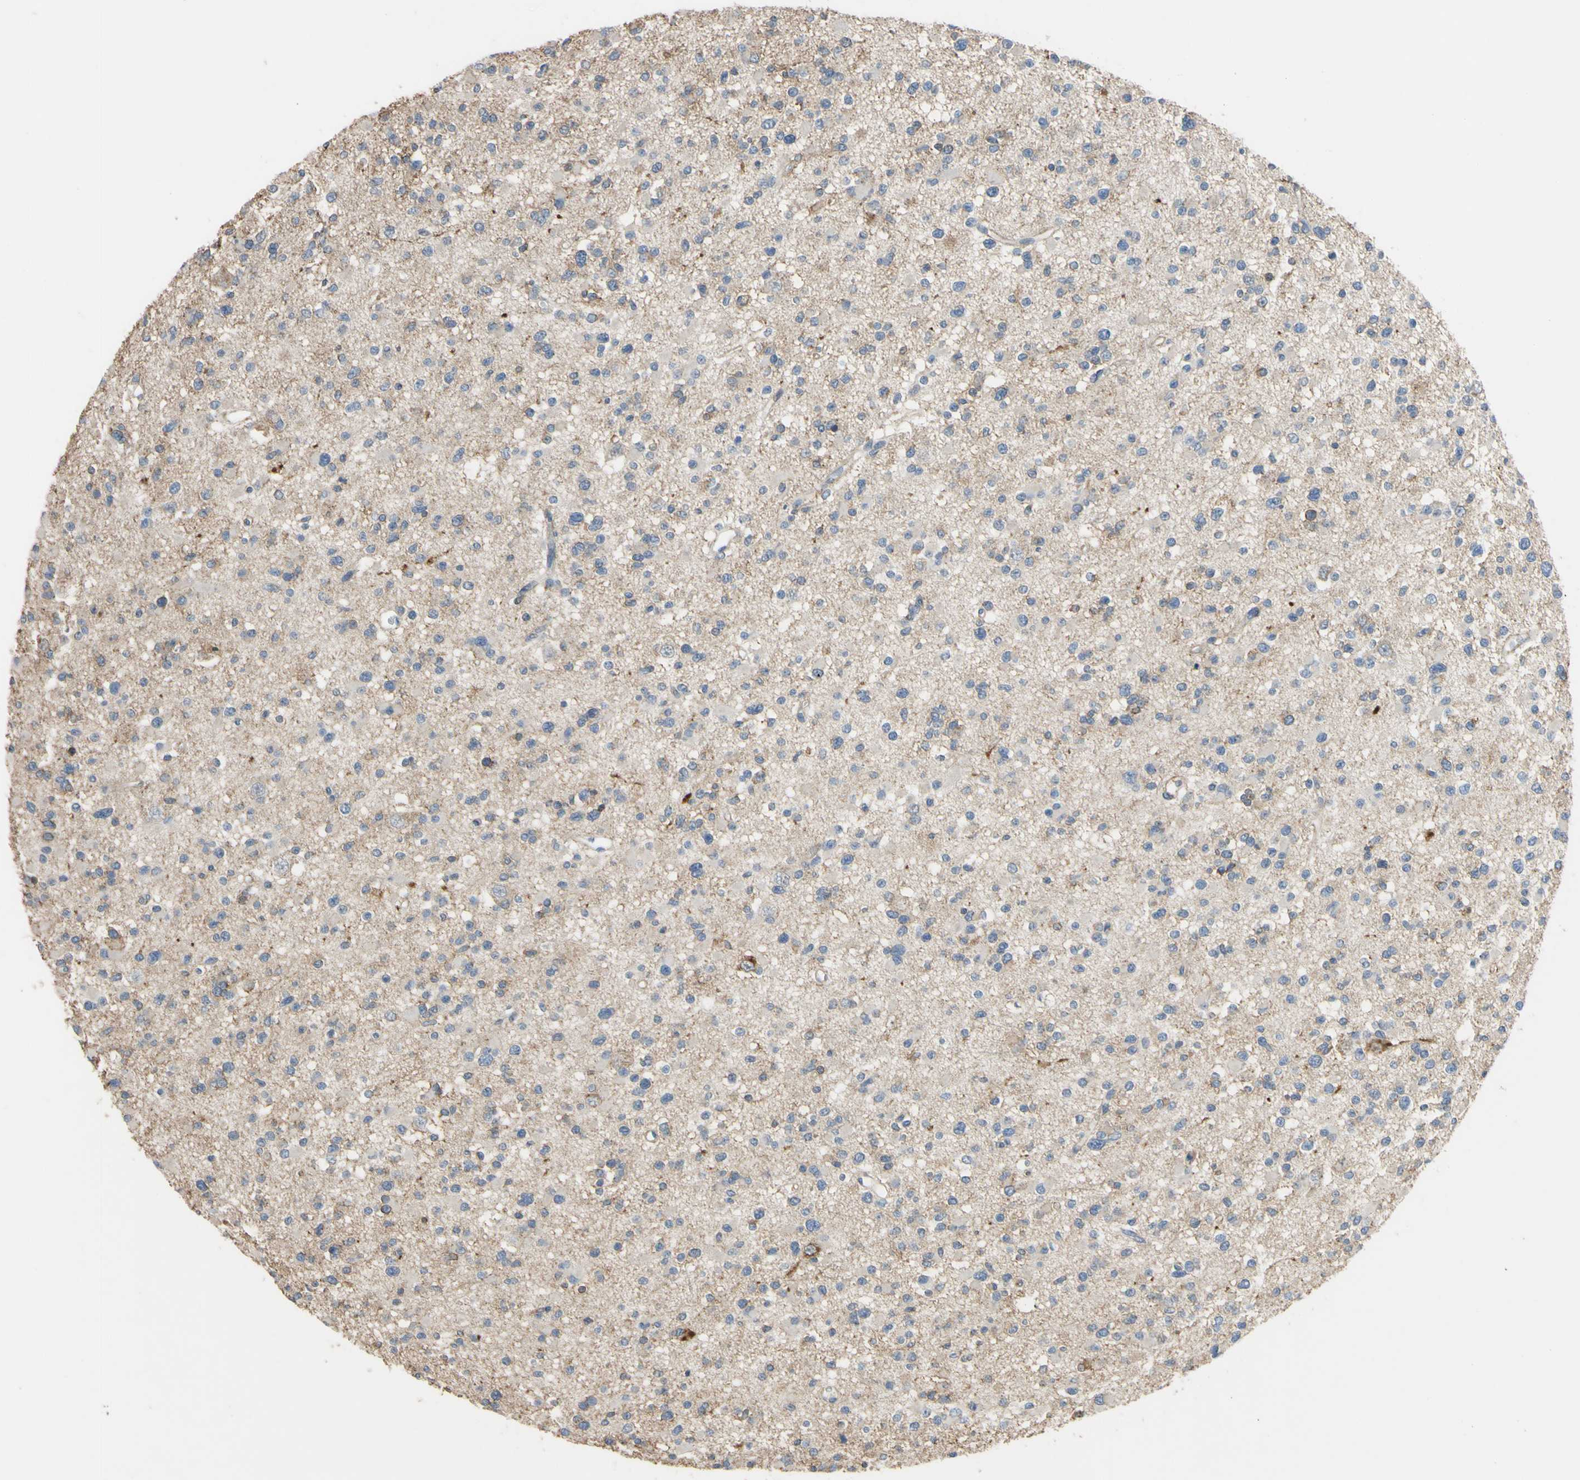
{"staining": {"intensity": "weak", "quantity": "25%-75%", "location": "cytoplasmic/membranous"}, "tissue": "glioma", "cell_type": "Tumor cells", "image_type": "cancer", "snomed": [{"axis": "morphology", "description": "Glioma, malignant, Low grade"}, {"axis": "topography", "description": "Brain"}], "caption": "Human malignant glioma (low-grade) stained with a brown dye exhibits weak cytoplasmic/membranous positive positivity in about 25%-75% of tumor cells.", "gene": "LHX9", "patient": {"sex": "female", "age": 22}}